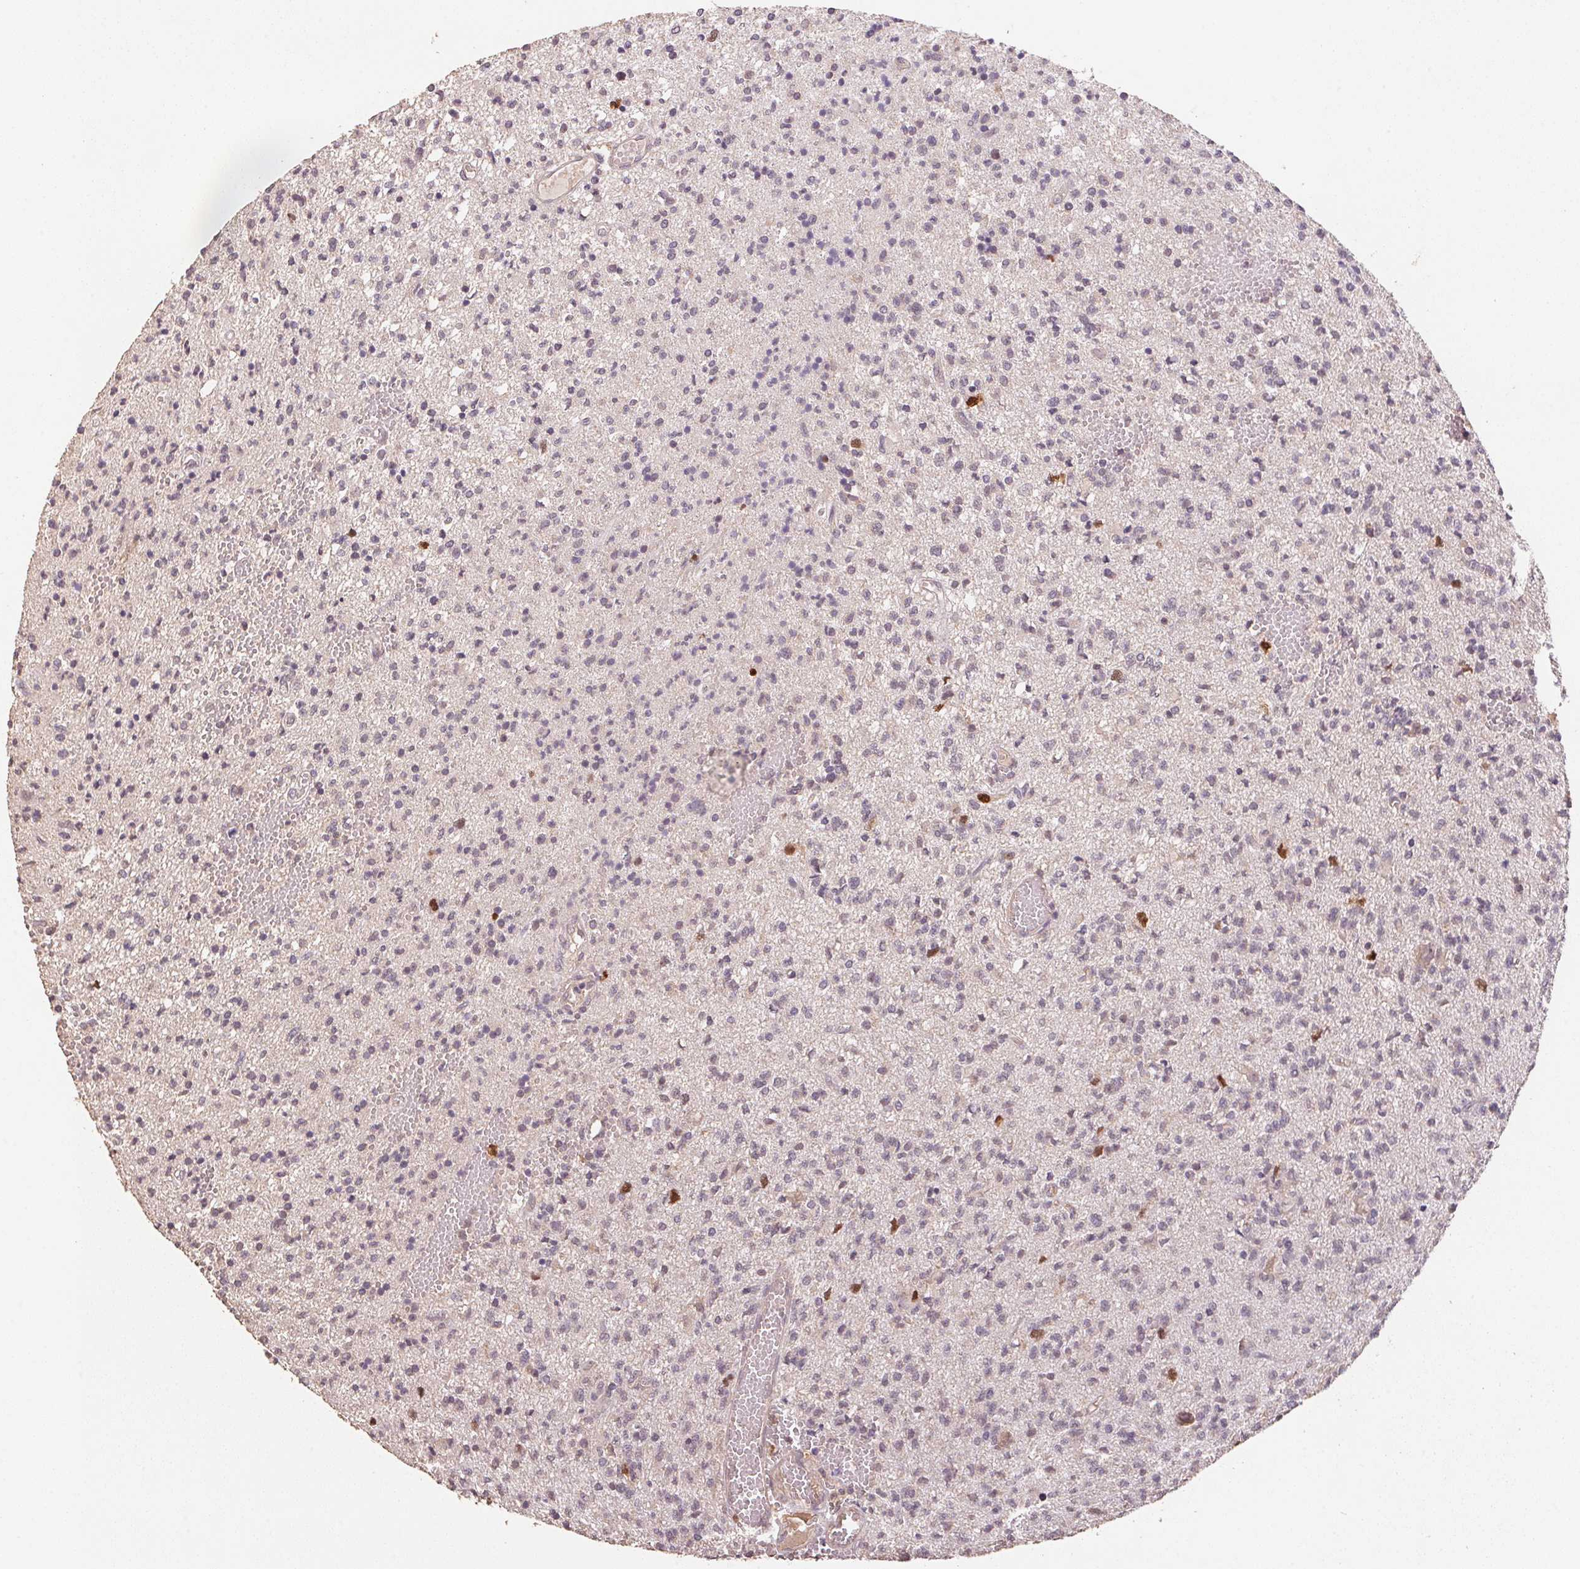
{"staining": {"intensity": "negative", "quantity": "none", "location": "none"}, "tissue": "glioma", "cell_type": "Tumor cells", "image_type": "cancer", "snomed": [{"axis": "morphology", "description": "Glioma, malignant, Low grade"}, {"axis": "topography", "description": "Brain"}], "caption": "This image is of glioma stained with IHC to label a protein in brown with the nuclei are counter-stained blue. There is no positivity in tumor cells. (Immunohistochemistry (ihc), brightfield microscopy, high magnification).", "gene": "CENPF", "patient": {"sex": "male", "age": 64}}